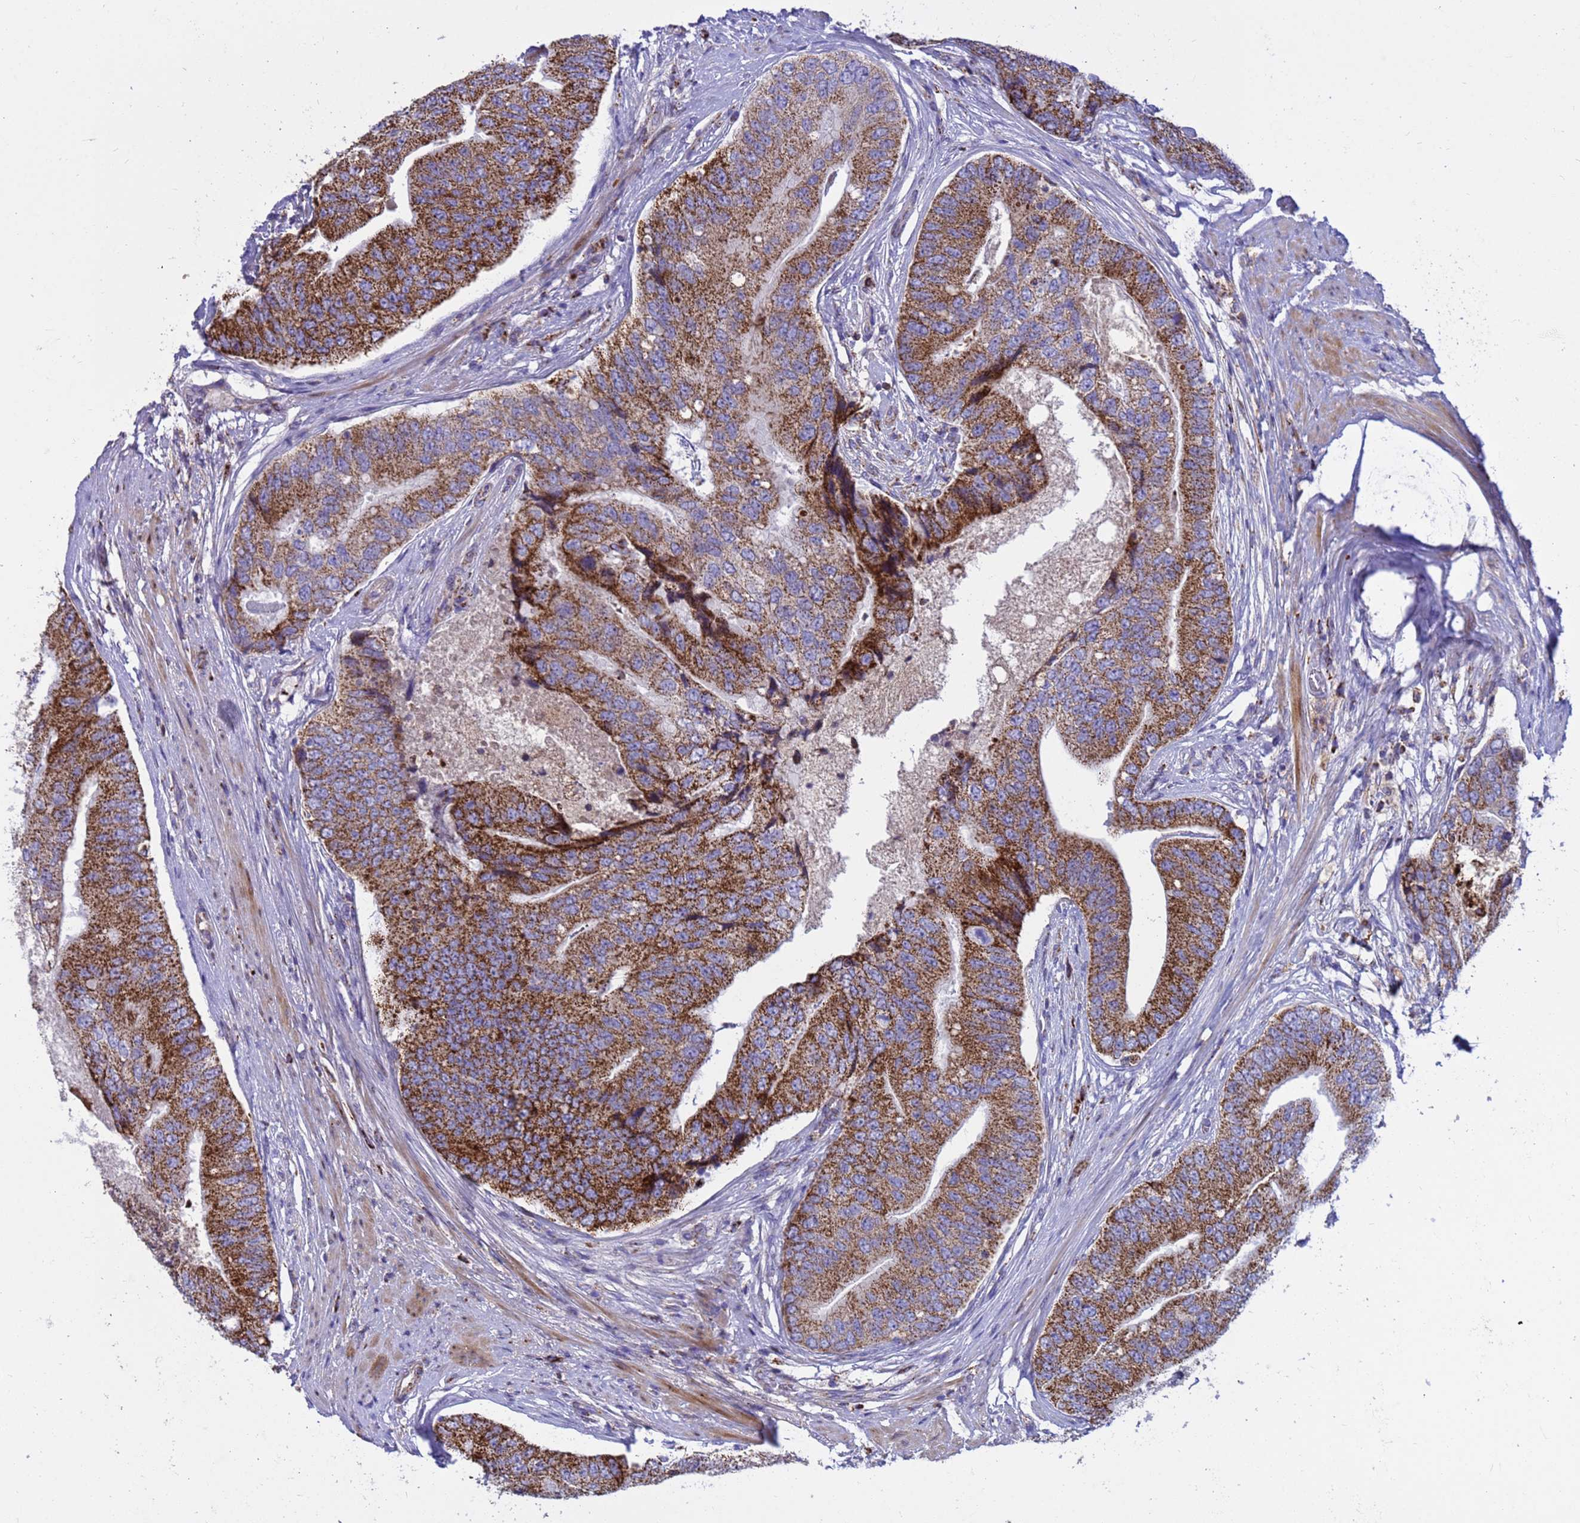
{"staining": {"intensity": "strong", "quantity": ">75%", "location": "cytoplasmic/membranous"}, "tissue": "prostate cancer", "cell_type": "Tumor cells", "image_type": "cancer", "snomed": [{"axis": "morphology", "description": "Adenocarcinoma, High grade"}, {"axis": "topography", "description": "Prostate"}], "caption": "DAB (3,3'-diaminobenzidine) immunohistochemical staining of prostate high-grade adenocarcinoma exhibits strong cytoplasmic/membranous protein positivity in approximately >75% of tumor cells. Using DAB (3,3'-diaminobenzidine) (brown) and hematoxylin (blue) stains, captured at high magnification using brightfield microscopy.", "gene": "TUBGCP3", "patient": {"sex": "male", "age": 70}}